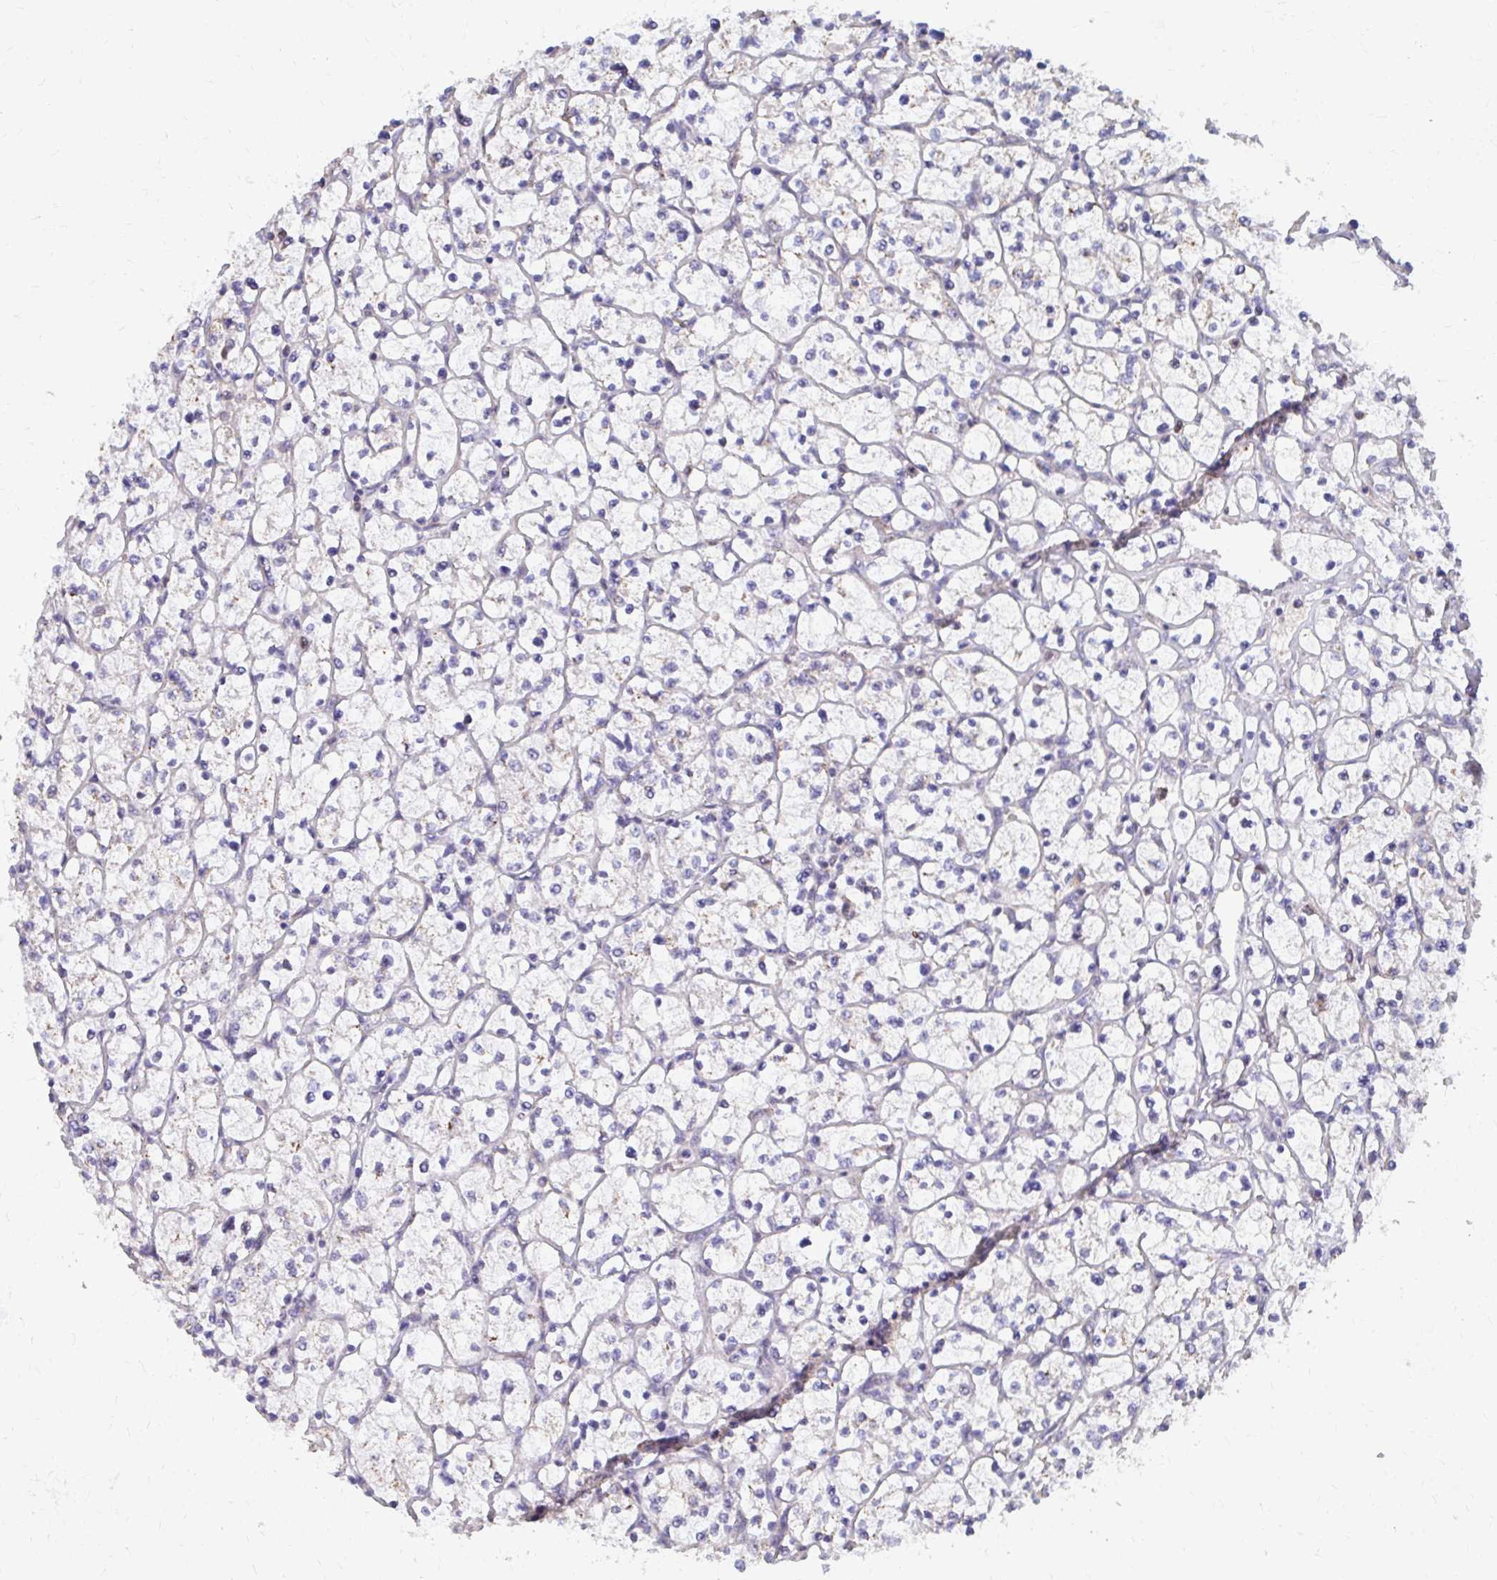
{"staining": {"intensity": "negative", "quantity": "none", "location": "none"}, "tissue": "renal cancer", "cell_type": "Tumor cells", "image_type": "cancer", "snomed": [{"axis": "morphology", "description": "Adenocarcinoma, NOS"}, {"axis": "topography", "description": "Kidney"}], "caption": "Renal cancer (adenocarcinoma) was stained to show a protein in brown. There is no significant positivity in tumor cells. (Stains: DAB (3,3'-diaminobenzidine) immunohistochemistry with hematoxylin counter stain, Microscopy: brightfield microscopy at high magnification).", "gene": "FKBP2", "patient": {"sex": "female", "age": 64}}